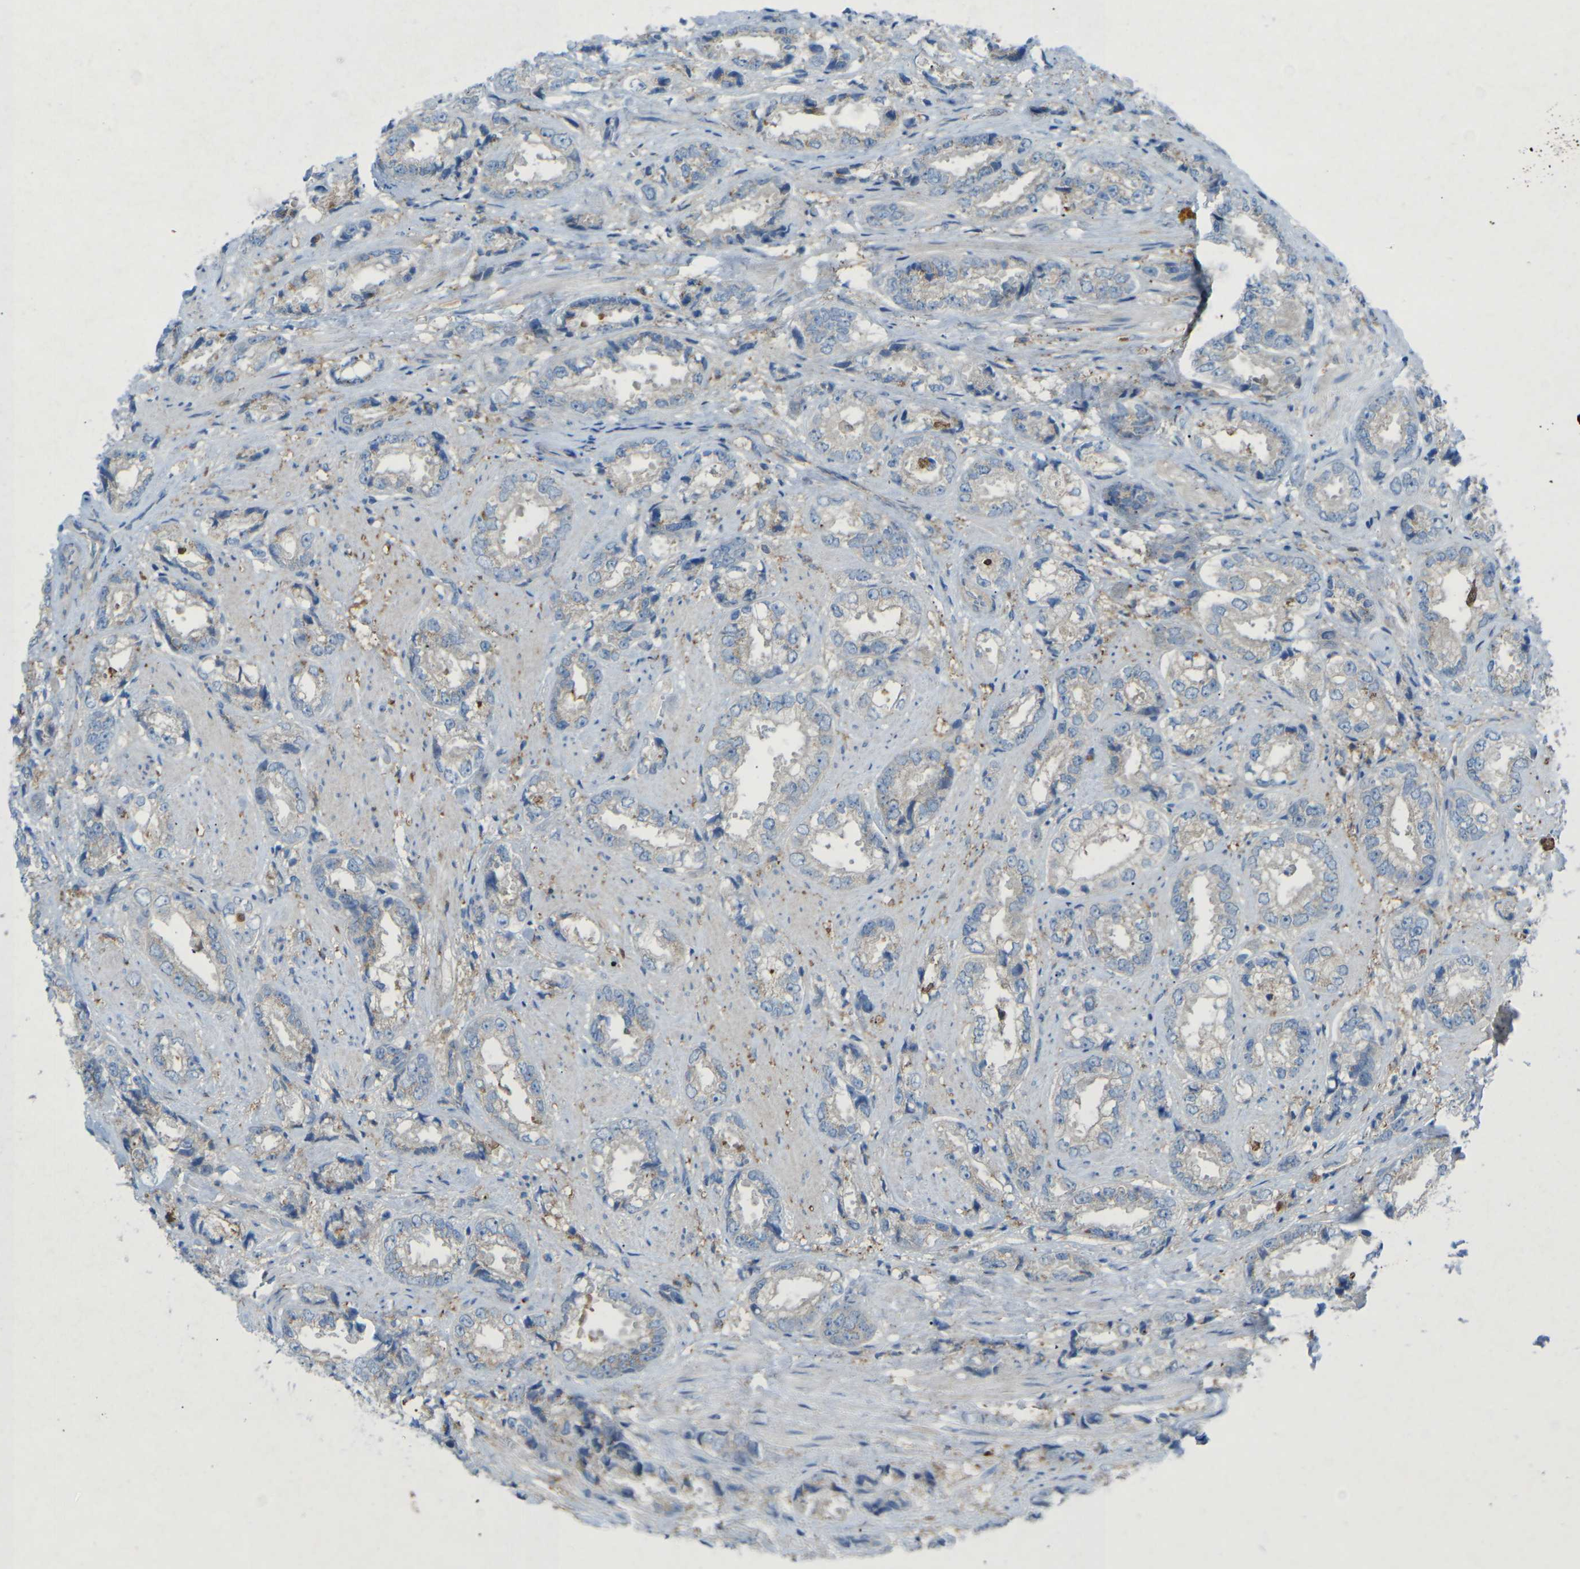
{"staining": {"intensity": "weak", "quantity": "<25%", "location": "cytoplasmic/membranous"}, "tissue": "prostate cancer", "cell_type": "Tumor cells", "image_type": "cancer", "snomed": [{"axis": "morphology", "description": "Adenocarcinoma, High grade"}, {"axis": "topography", "description": "Prostate"}], "caption": "Tumor cells are negative for protein expression in human prostate adenocarcinoma (high-grade). (IHC, brightfield microscopy, high magnification).", "gene": "STK11", "patient": {"sex": "male", "age": 61}}